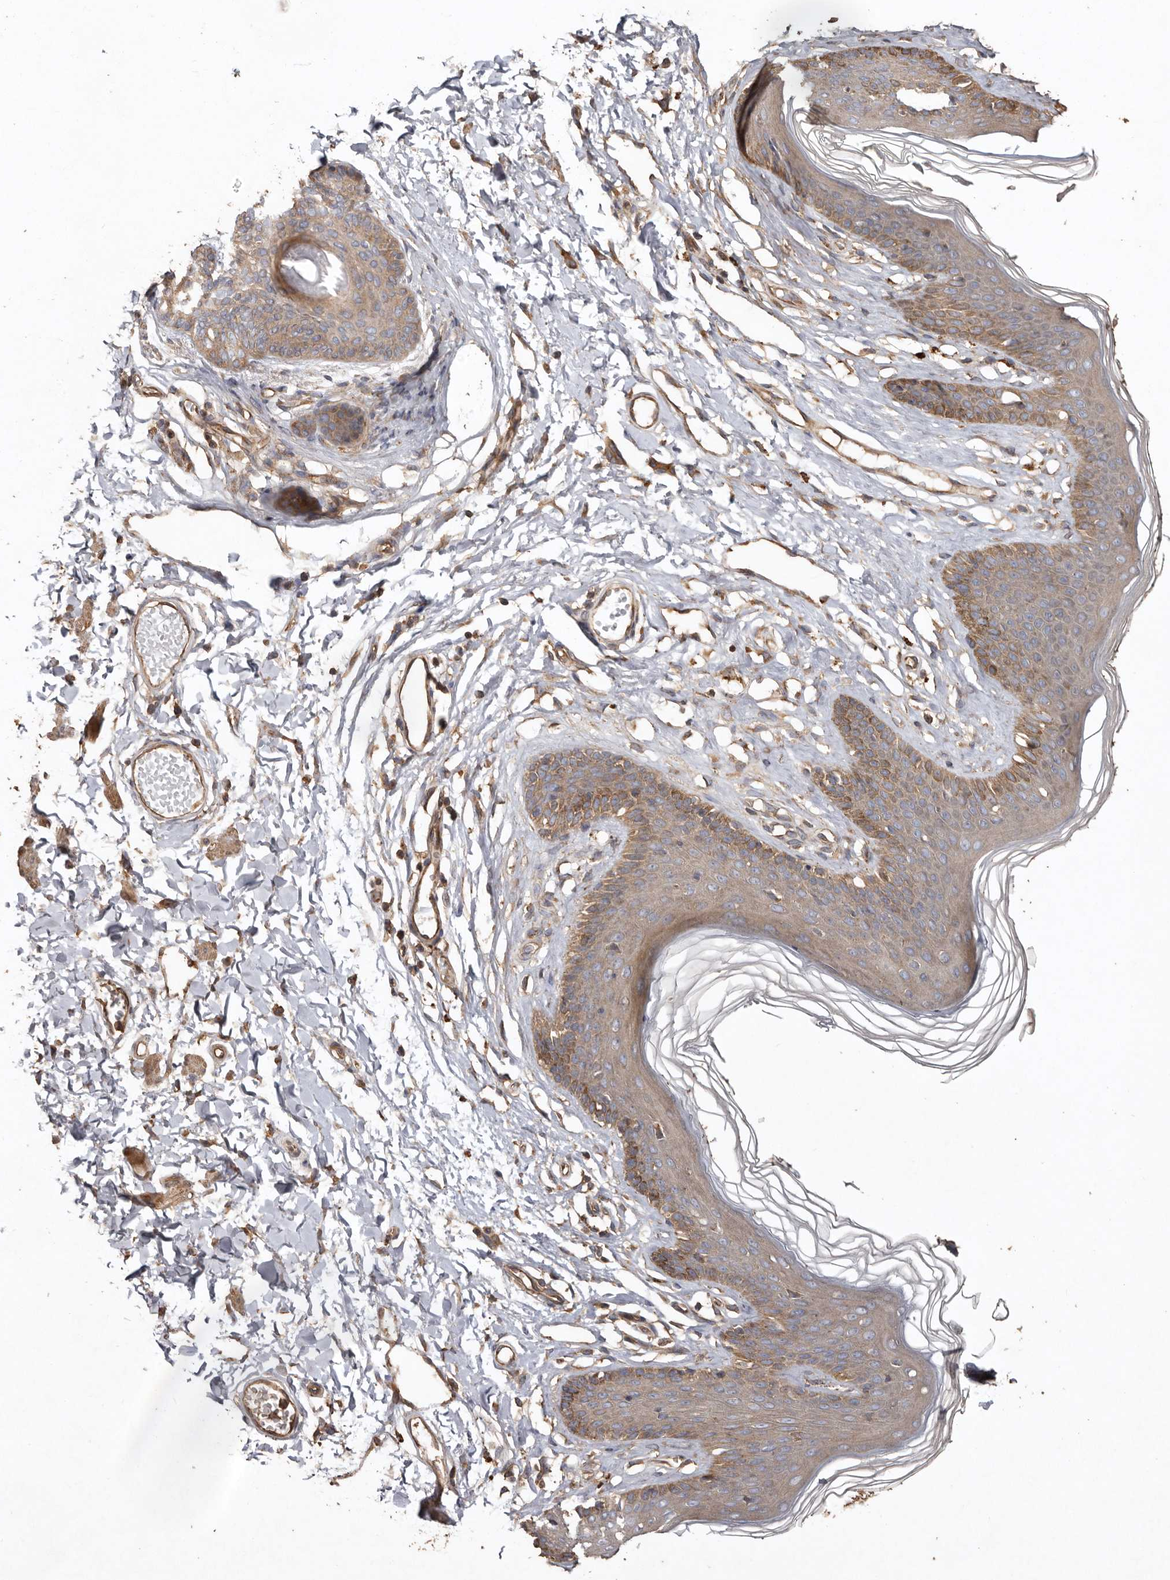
{"staining": {"intensity": "moderate", "quantity": "25%-75%", "location": "cytoplasmic/membranous"}, "tissue": "skin", "cell_type": "Epidermal cells", "image_type": "normal", "snomed": [{"axis": "morphology", "description": "Normal tissue, NOS"}, {"axis": "morphology", "description": "Squamous cell carcinoma, NOS"}, {"axis": "topography", "description": "Vulva"}], "caption": "Protein staining by immunohistochemistry (IHC) displays moderate cytoplasmic/membranous positivity in approximately 25%-75% of epidermal cells in normal skin.", "gene": "FLCN", "patient": {"sex": "female", "age": 85}}